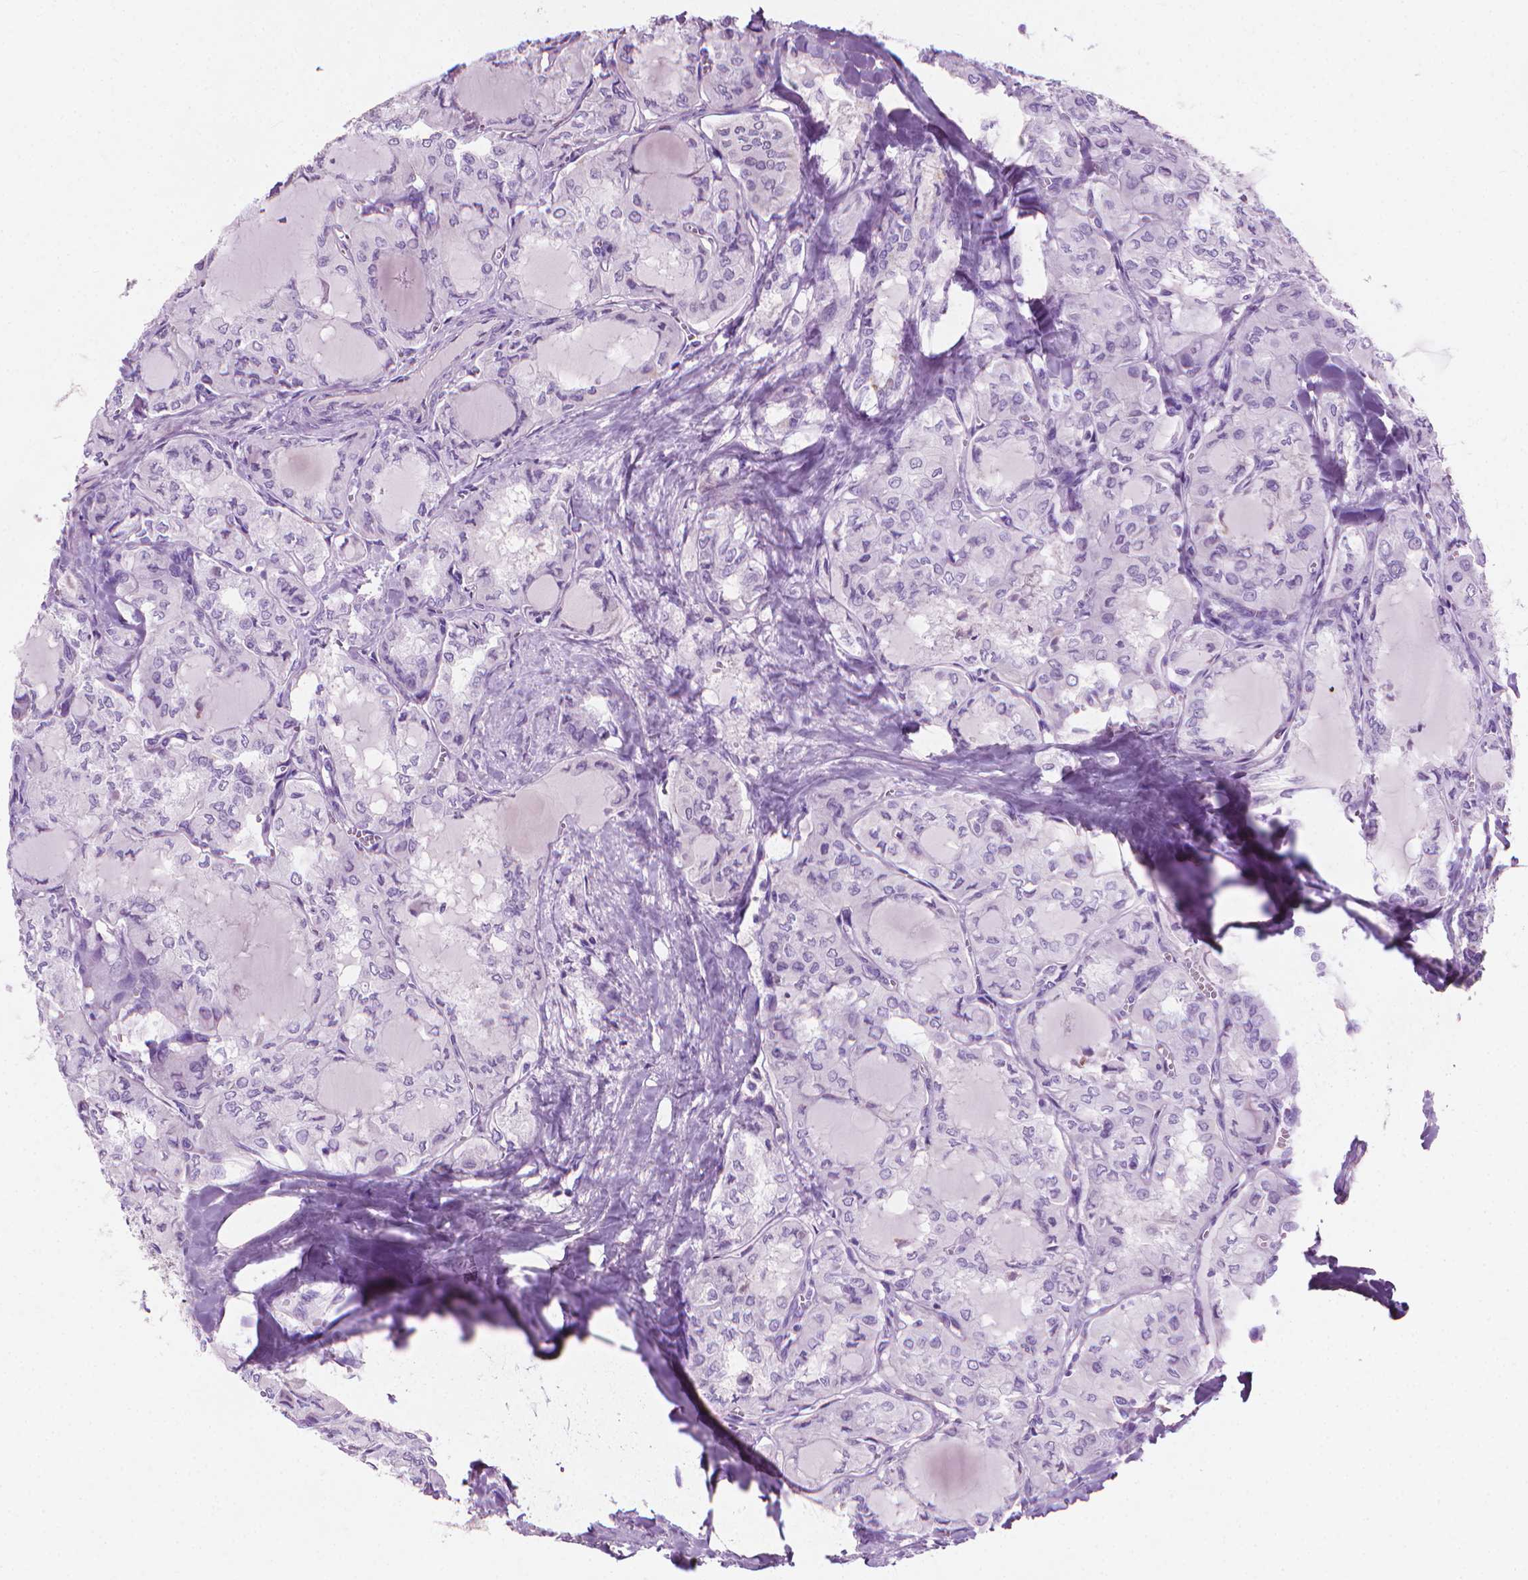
{"staining": {"intensity": "negative", "quantity": "none", "location": "none"}, "tissue": "thyroid cancer", "cell_type": "Tumor cells", "image_type": "cancer", "snomed": [{"axis": "morphology", "description": "Papillary adenocarcinoma, NOS"}, {"axis": "topography", "description": "Thyroid gland"}], "caption": "This is an immunohistochemistry (IHC) photomicrograph of papillary adenocarcinoma (thyroid). There is no staining in tumor cells.", "gene": "KRT73", "patient": {"sex": "male", "age": 20}}